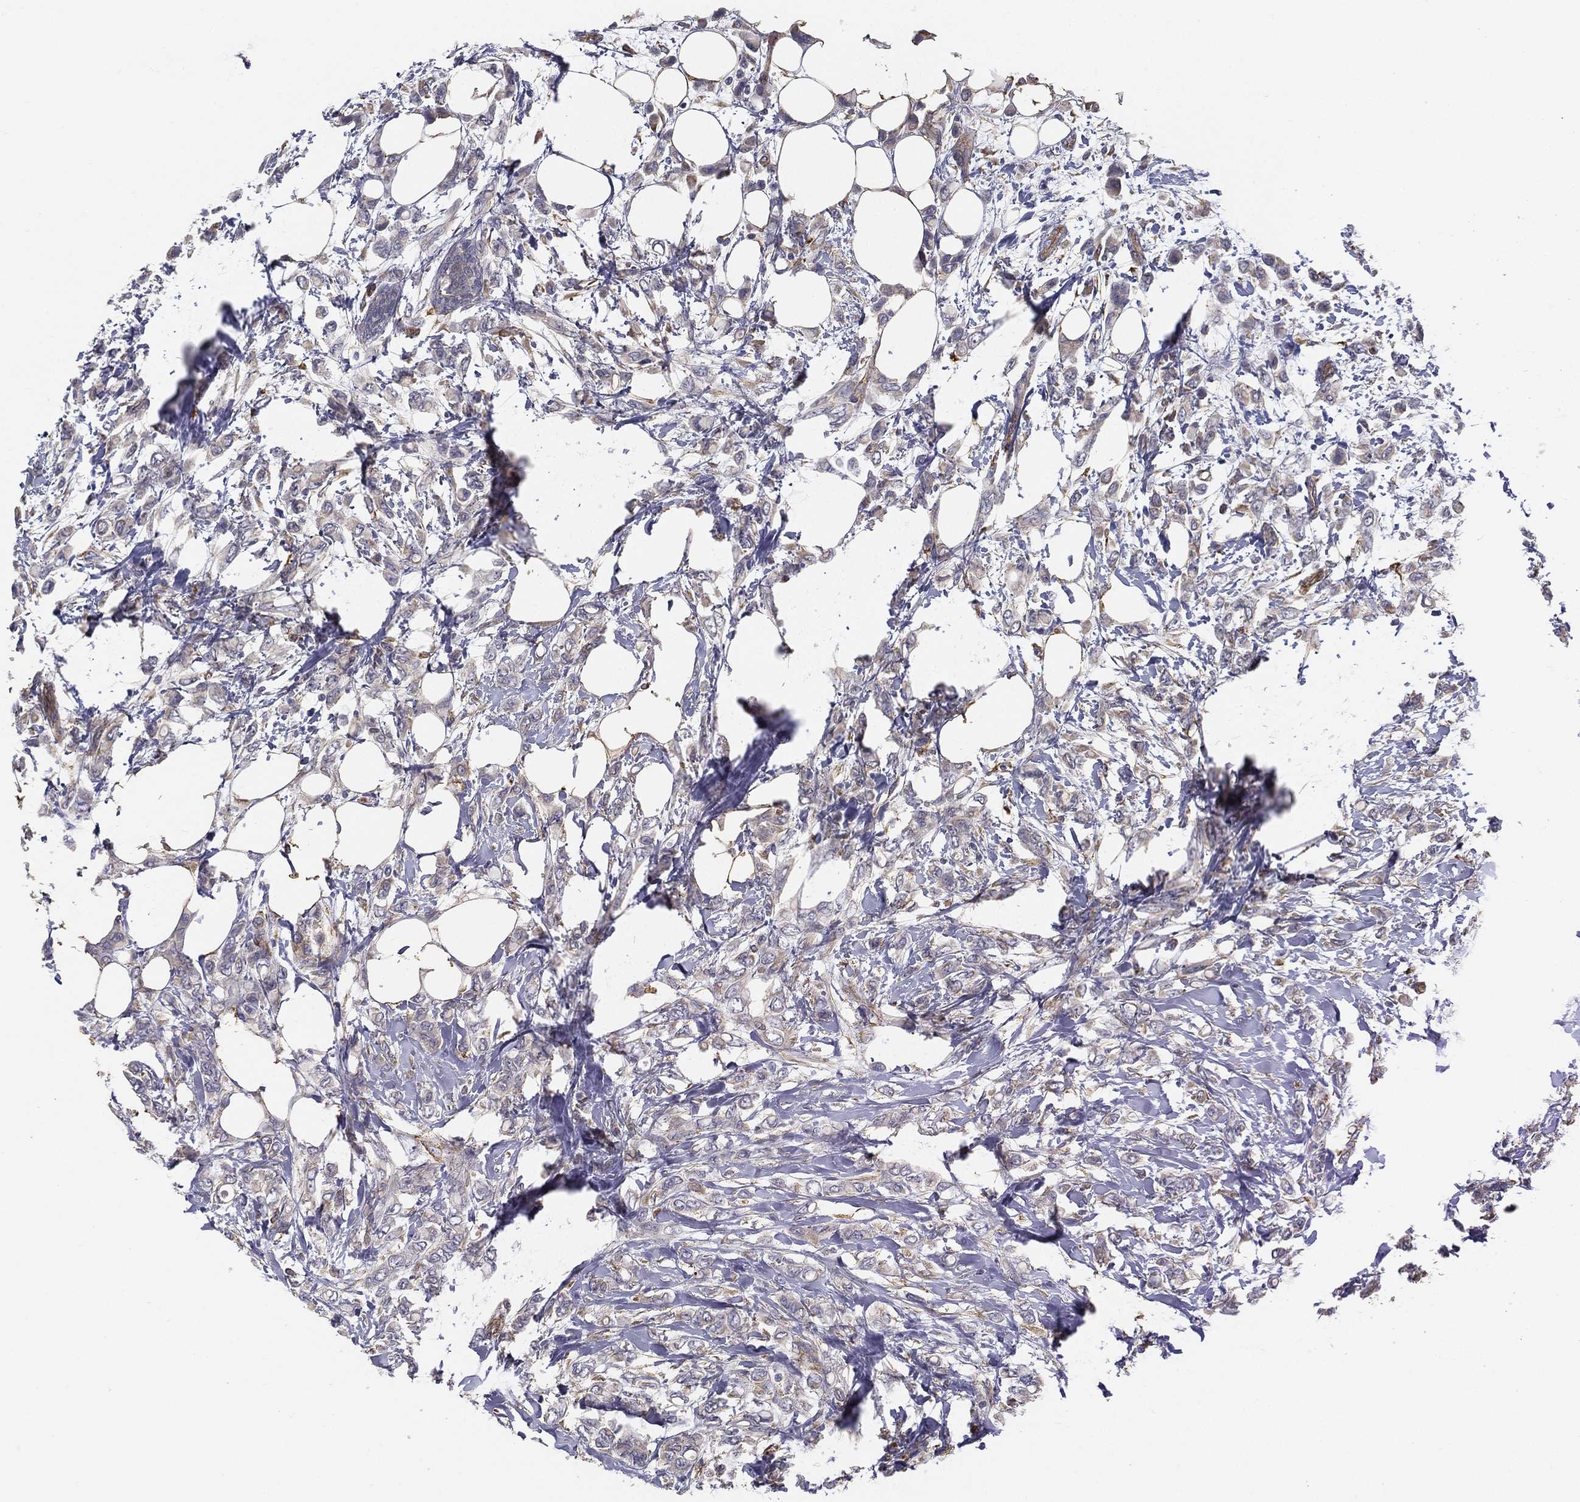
{"staining": {"intensity": "weak", "quantity": "<25%", "location": "cytoplasmic/membranous"}, "tissue": "breast cancer", "cell_type": "Tumor cells", "image_type": "cancer", "snomed": [{"axis": "morphology", "description": "Lobular carcinoma"}, {"axis": "topography", "description": "Breast"}], "caption": "The histopathology image displays no staining of tumor cells in lobular carcinoma (breast).", "gene": "LRRC56", "patient": {"sex": "female", "age": 66}}